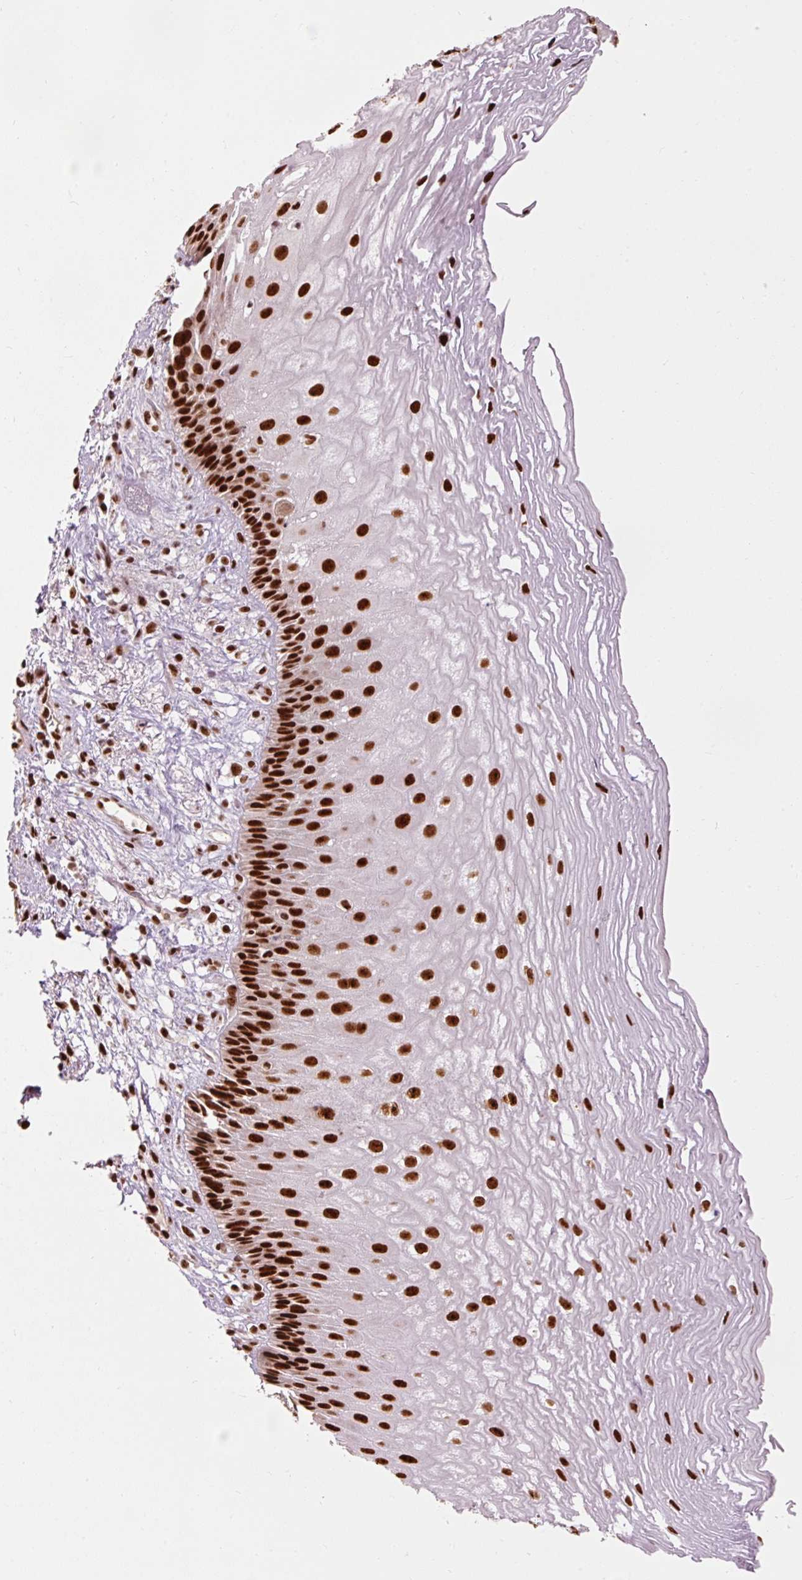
{"staining": {"intensity": "strong", "quantity": ">75%", "location": "nuclear"}, "tissue": "esophagus", "cell_type": "Squamous epithelial cells", "image_type": "normal", "snomed": [{"axis": "morphology", "description": "Normal tissue, NOS"}, {"axis": "topography", "description": "Esophagus"}], "caption": "Human esophagus stained for a protein (brown) exhibits strong nuclear positive positivity in approximately >75% of squamous epithelial cells.", "gene": "ZBTB44", "patient": {"sex": "male", "age": 60}}